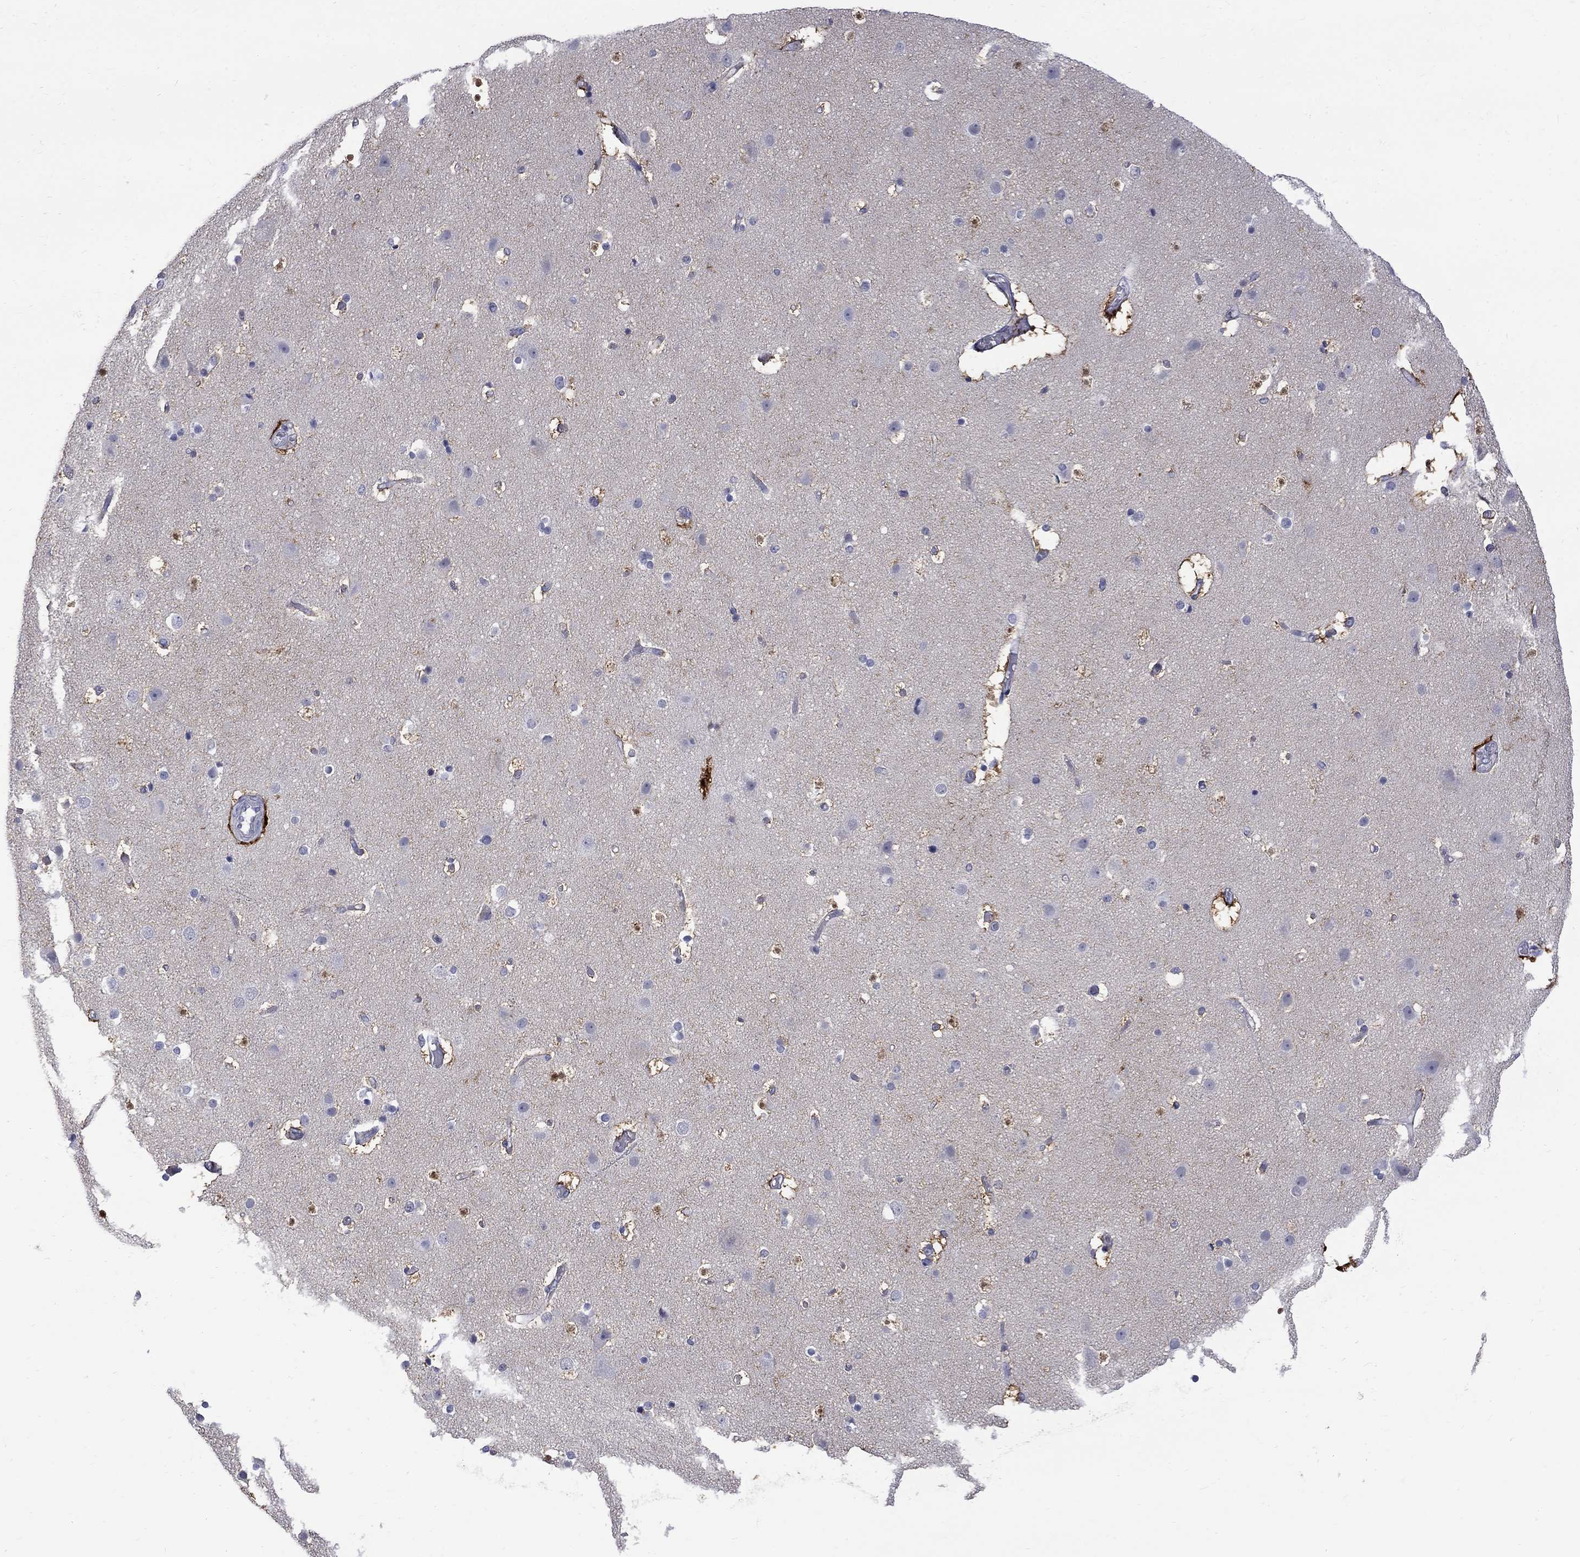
{"staining": {"intensity": "negative", "quantity": "none", "location": "none"}, "tissue": "cerebral cortex", "cell_type": "Endothelial cells", "image_type": "normal", "snomed": [{"axis": "morphology", "description": "Normal tissue, NOS"}, {"axis": "topography", "description": "Cerebral cortex"}], "caption": "Endothelial cells show no significant staining in unremarkable cerebral cortex. Brightfield microscopy of immunohistochemistry stained with DAB (3,3'-diaminobenzidine) (brown) and hematoxylin (blue), captured at high magnification.", "gene": "HKDC1", "patient": {"sex": "female", "age": 52}}